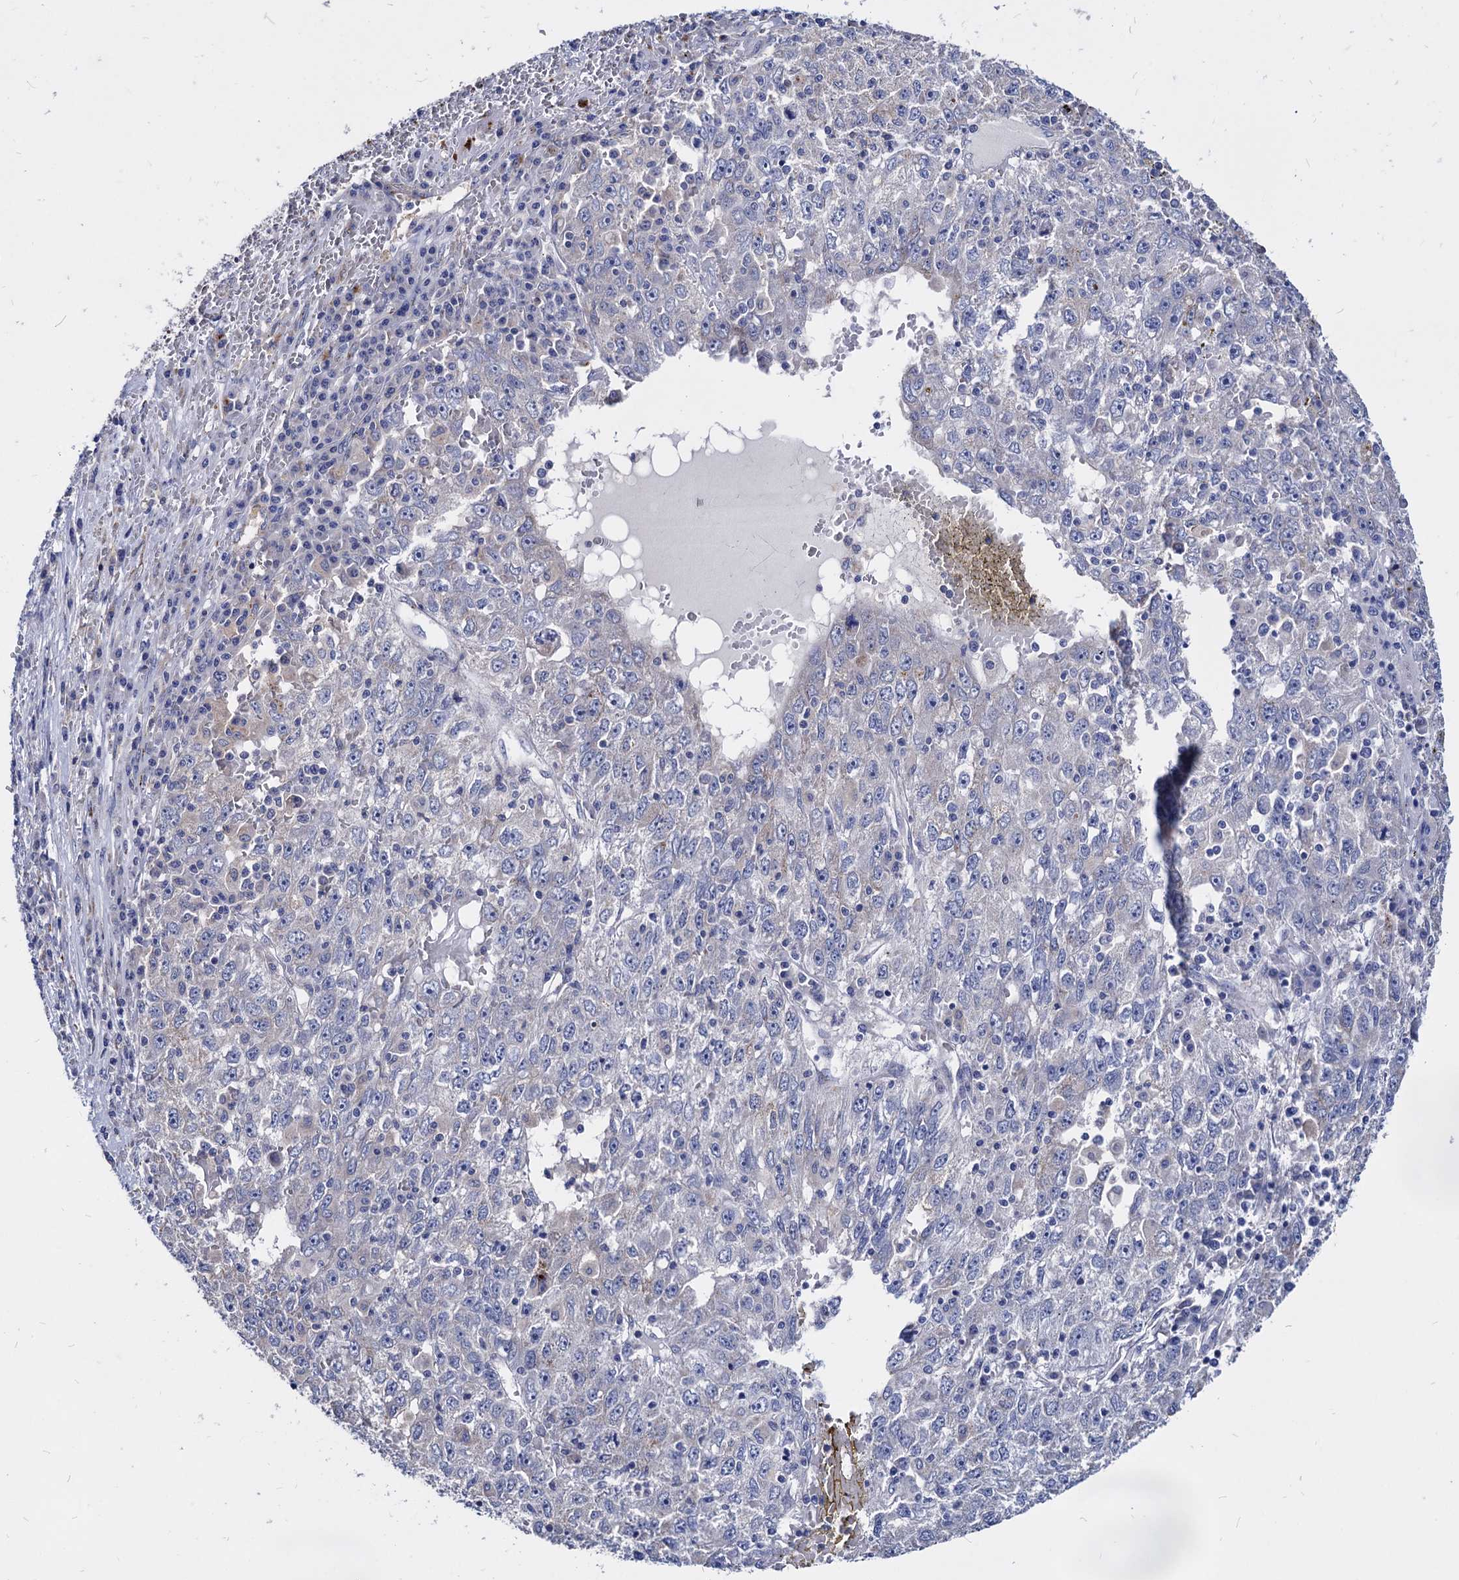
{"staining": {"intensity": "negative", "quantity": "none", "location": "none"}, "tissue": "liver cancer", "cell_type": "Tumor cells", "image_type": "cancer", "snomed": [{"axis": "morphology", "description": "Carcinoma, Hepatocellular, NOS"}, {"axis": "topography", "description": "Liver"}], "caption": "A high-resolution histopathology image shows immunohistochemistry (IHC) staining of liver cancer (hepatocellular carcinoma), which shows no significant staining in tumor cells.", "gene": "ESD", "patient": {"sex": "male", "age": 49}}